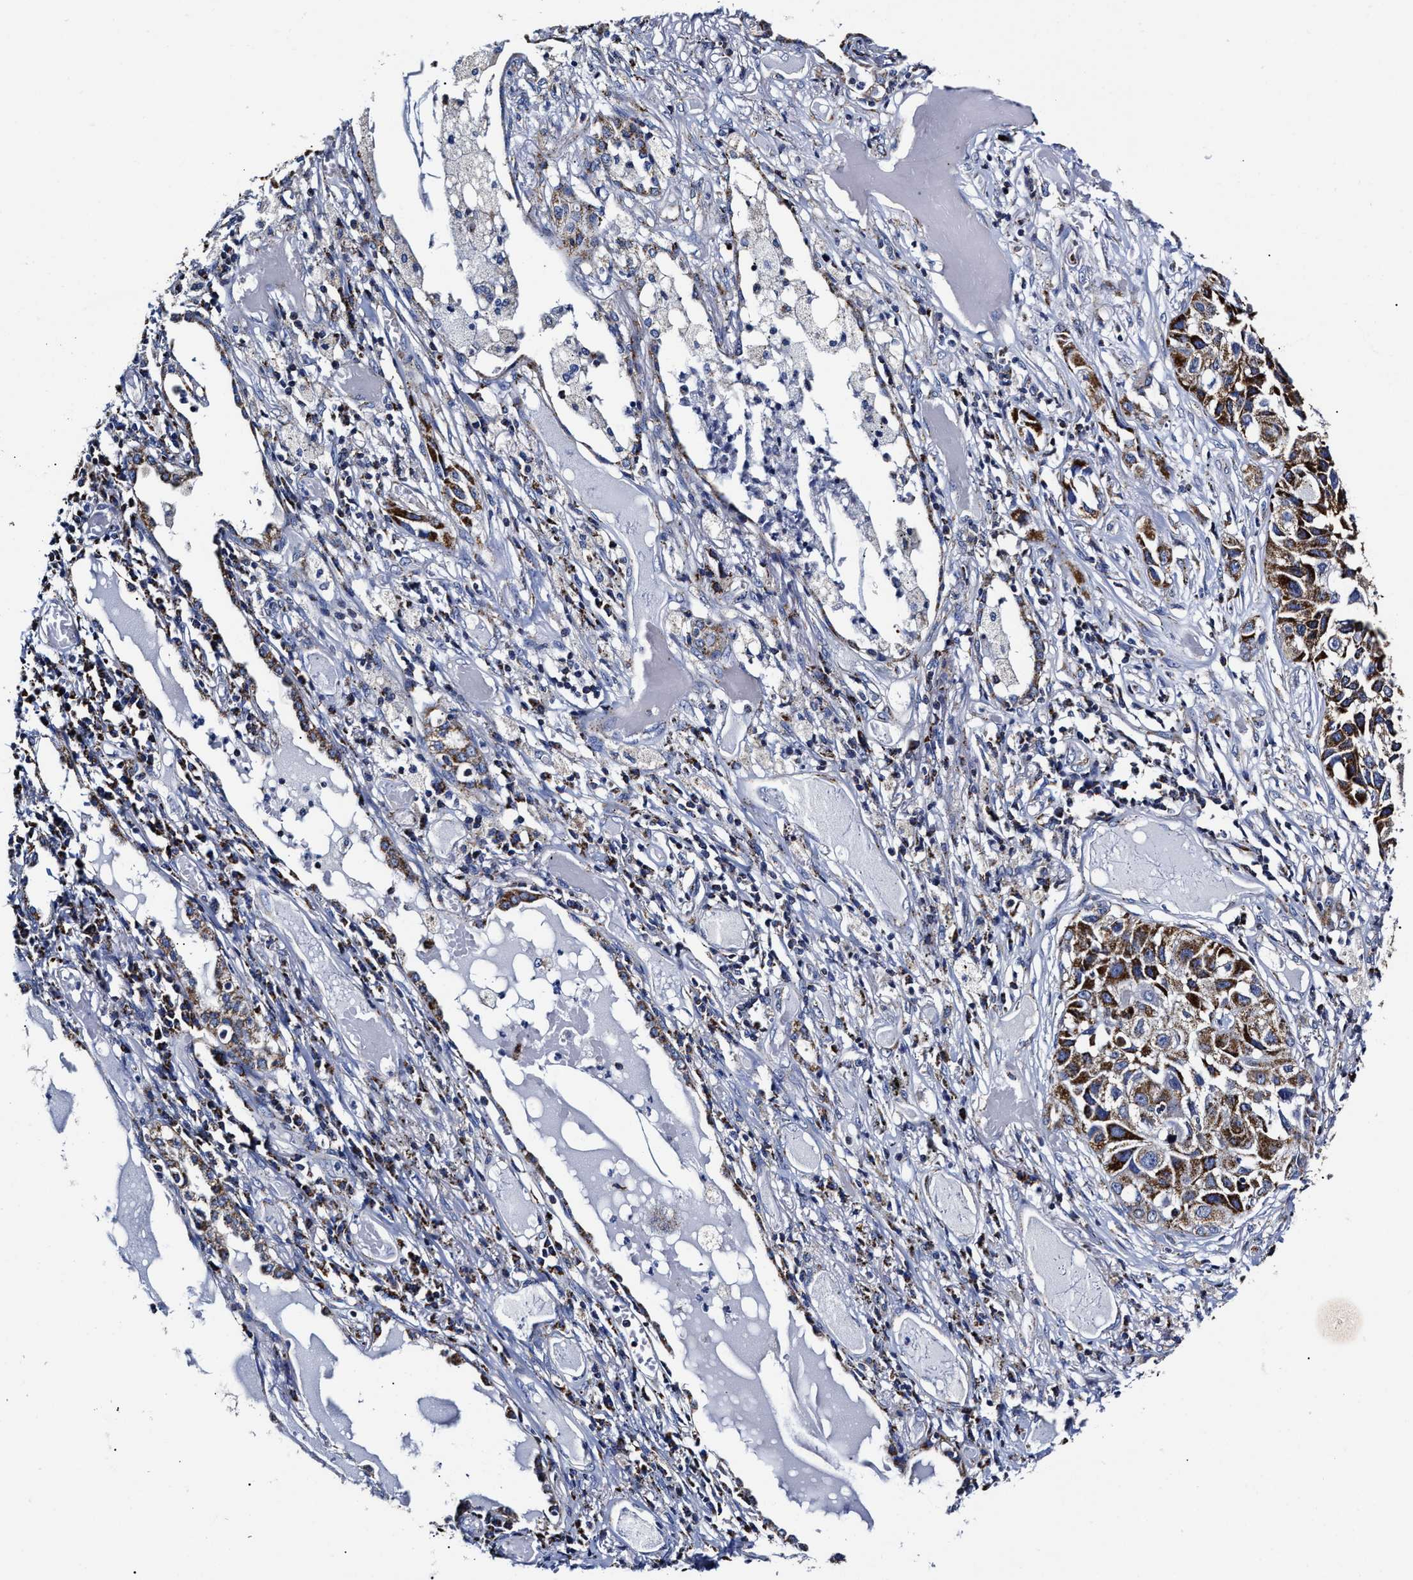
{"staining": {"intensity": "strong", "quantity": ">75%", "location": "cytoplasmic/membranous"}, "tissue": "lung cancer", "cell_type": "Tumor cells", "image_type": "cancer", "snomed": [{"axis": "morphology", "description": "Squamous cell carcinoma, NOS"}, {"axis": "topography", "description": "Lung"}], "caption": "Squamous cell carcinoma (lung) was stained to show a protein in brown. There is high levels of strong cytoplasmic/membranous expression in about >75% of tumor cells.", "gene": "HINT2", "patient": {"sex": "male", "age": 71}}